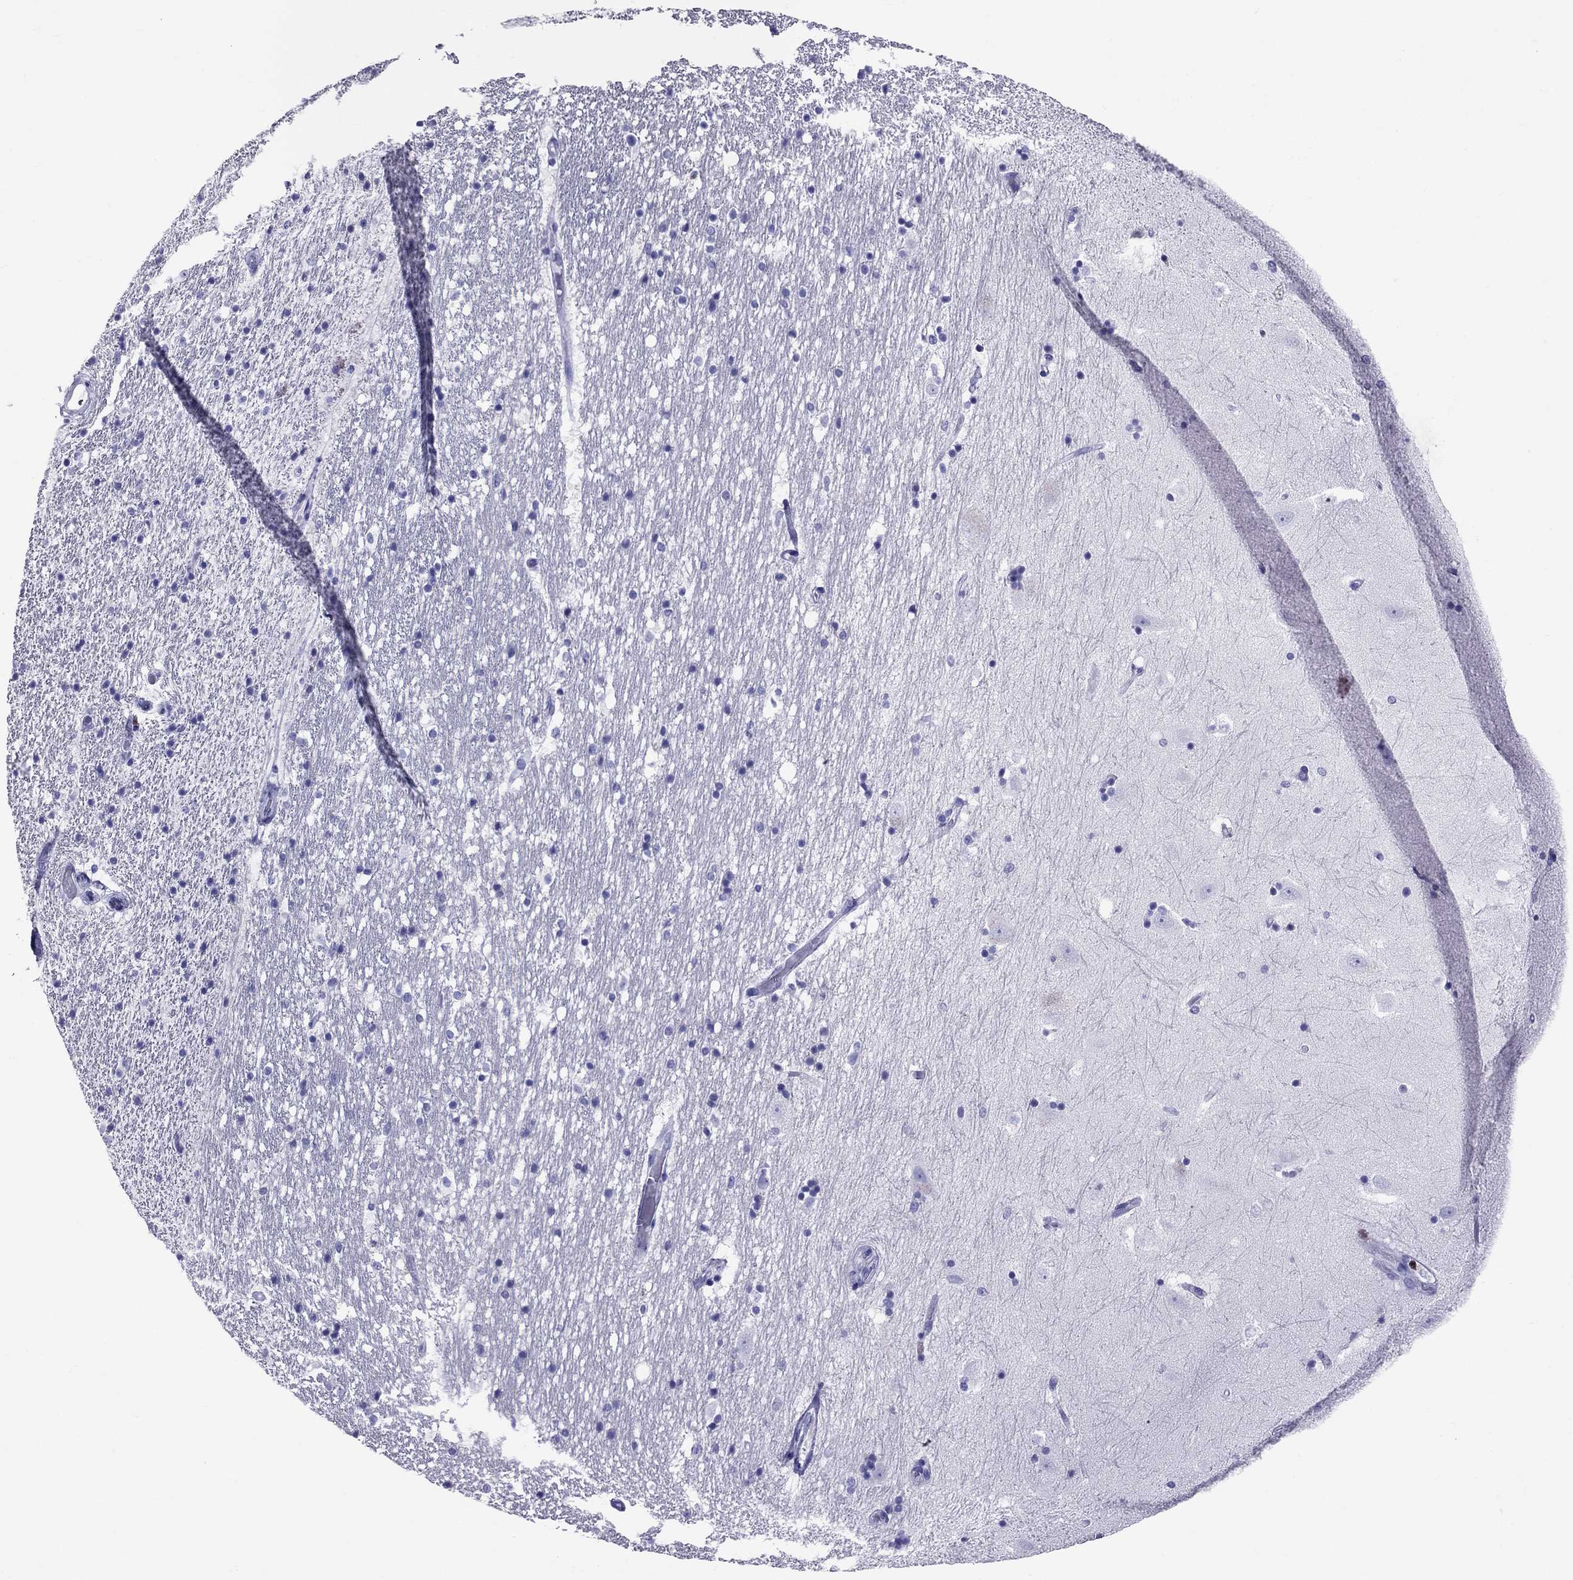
{"staining": {"intensity": "negative", "quantity": "none", "location": "none"}, "tissue": "hippocampus", "cell_type": "Glial cells", "image_type": "normal", "snomed": [{"axis": "morphology", "description": "Normal tissue, NOS"}, {"axis": "topography", "description": "Hippocampus"}], "caption": "Hippocampus stained for a protein using IHC displays no expression glial cells.", "gene": "AVPR1B", "patient": {"sex": "male", "age": 49}}